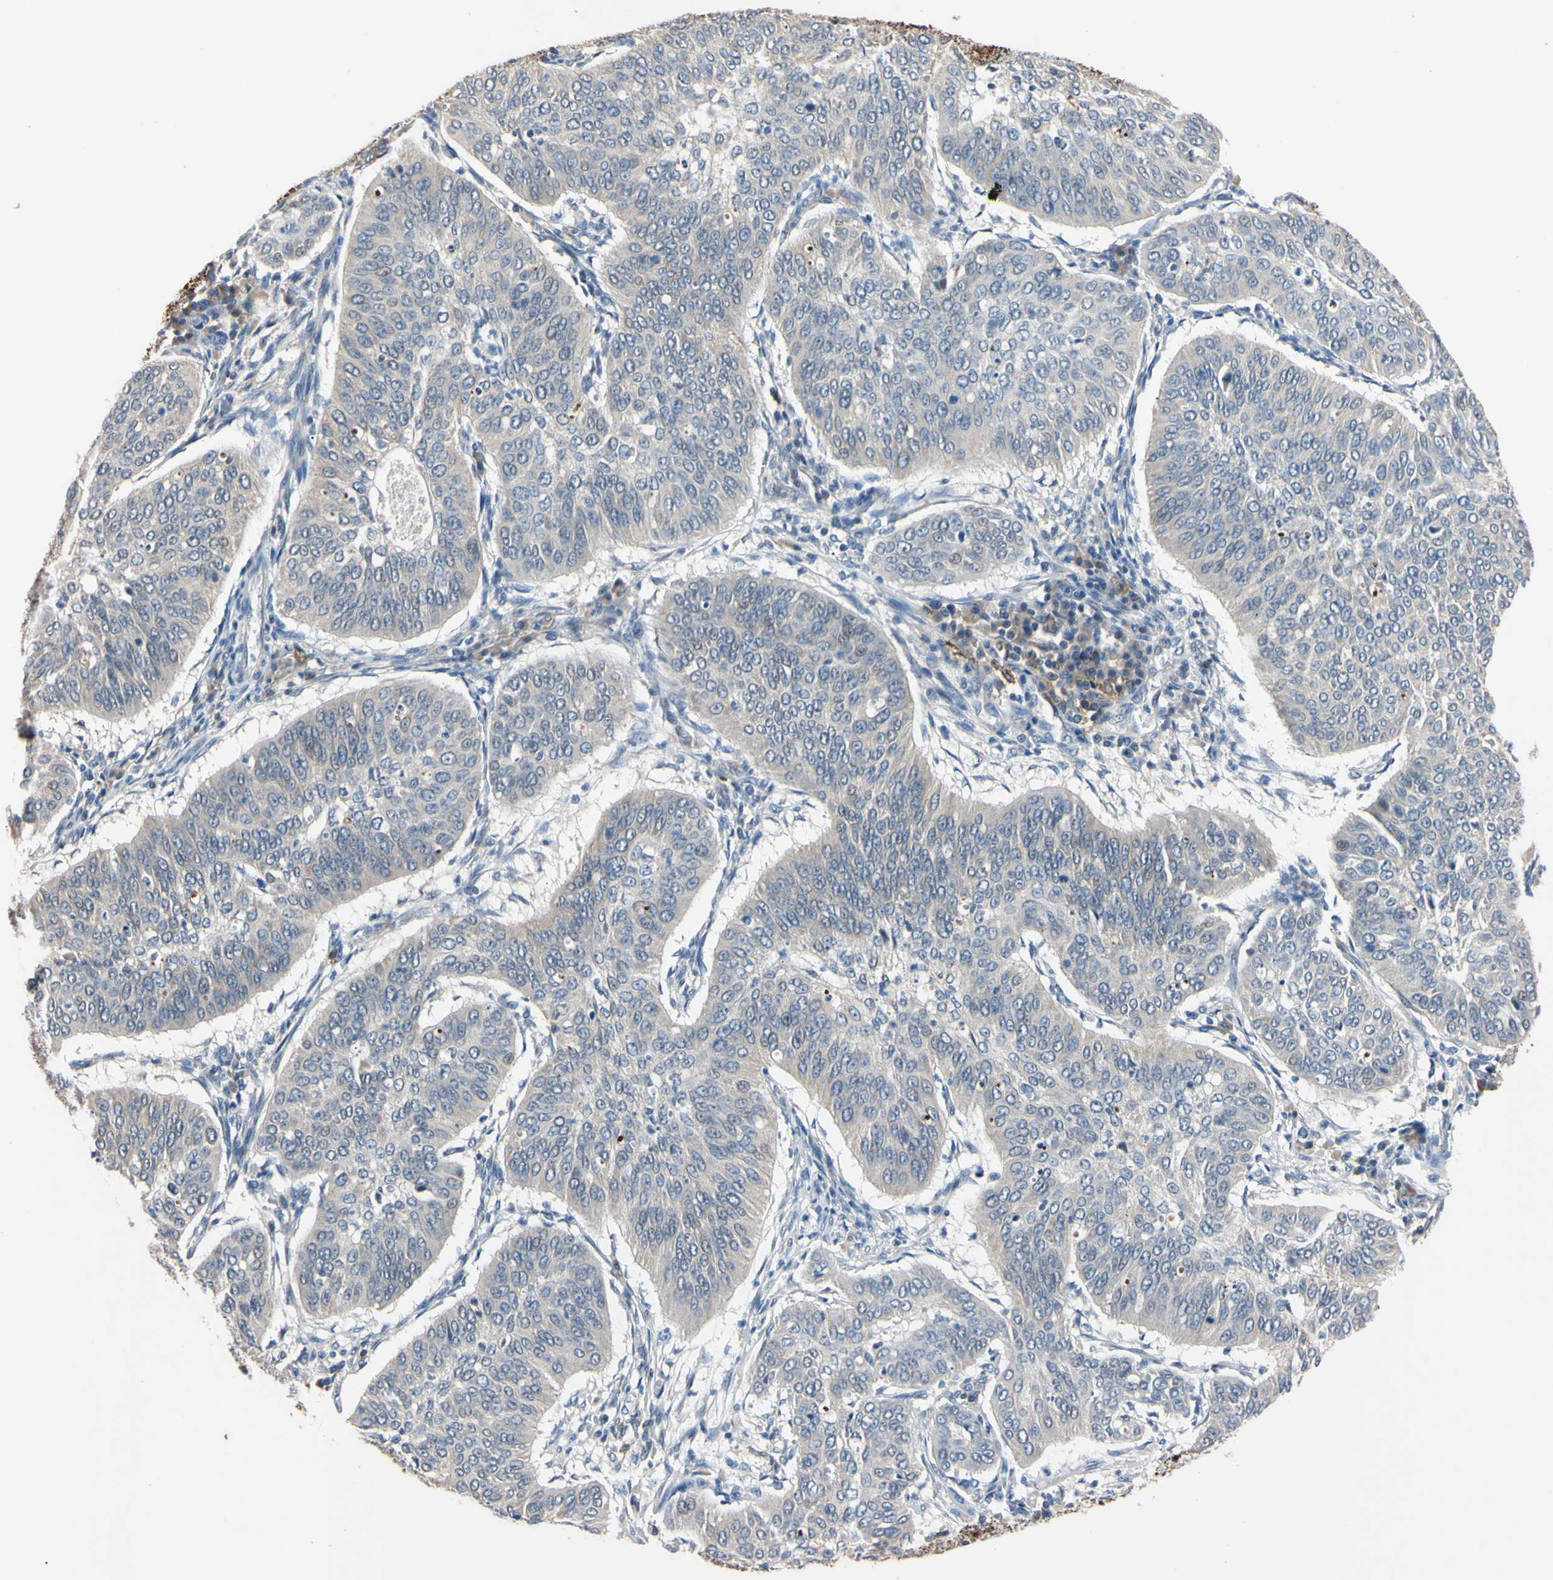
{"staining": {"intensity": "weak", "quantity": "<25%", "location": "cytoplasmic/membranous"}, "tissue": "cervical cancer", "cell_type": "Tumor cells", "image_type": "cancer", "snomed": [{"axis": "morphology", "description": "Normal tissue, NOS"}, {"axis": "morphology", "description": "Squamous cell carcinoma, NOS"}, {"axis": "topography", "description": "Cervix"}], "caption": "This is a micrograph of immunohistochemistry (IHC) staining of cervical cancer (squamous cell carcinoma), which shows no staining in tumor cells.", "gene": "PNKD", "patient": {"sex": "female", "age": 39}}